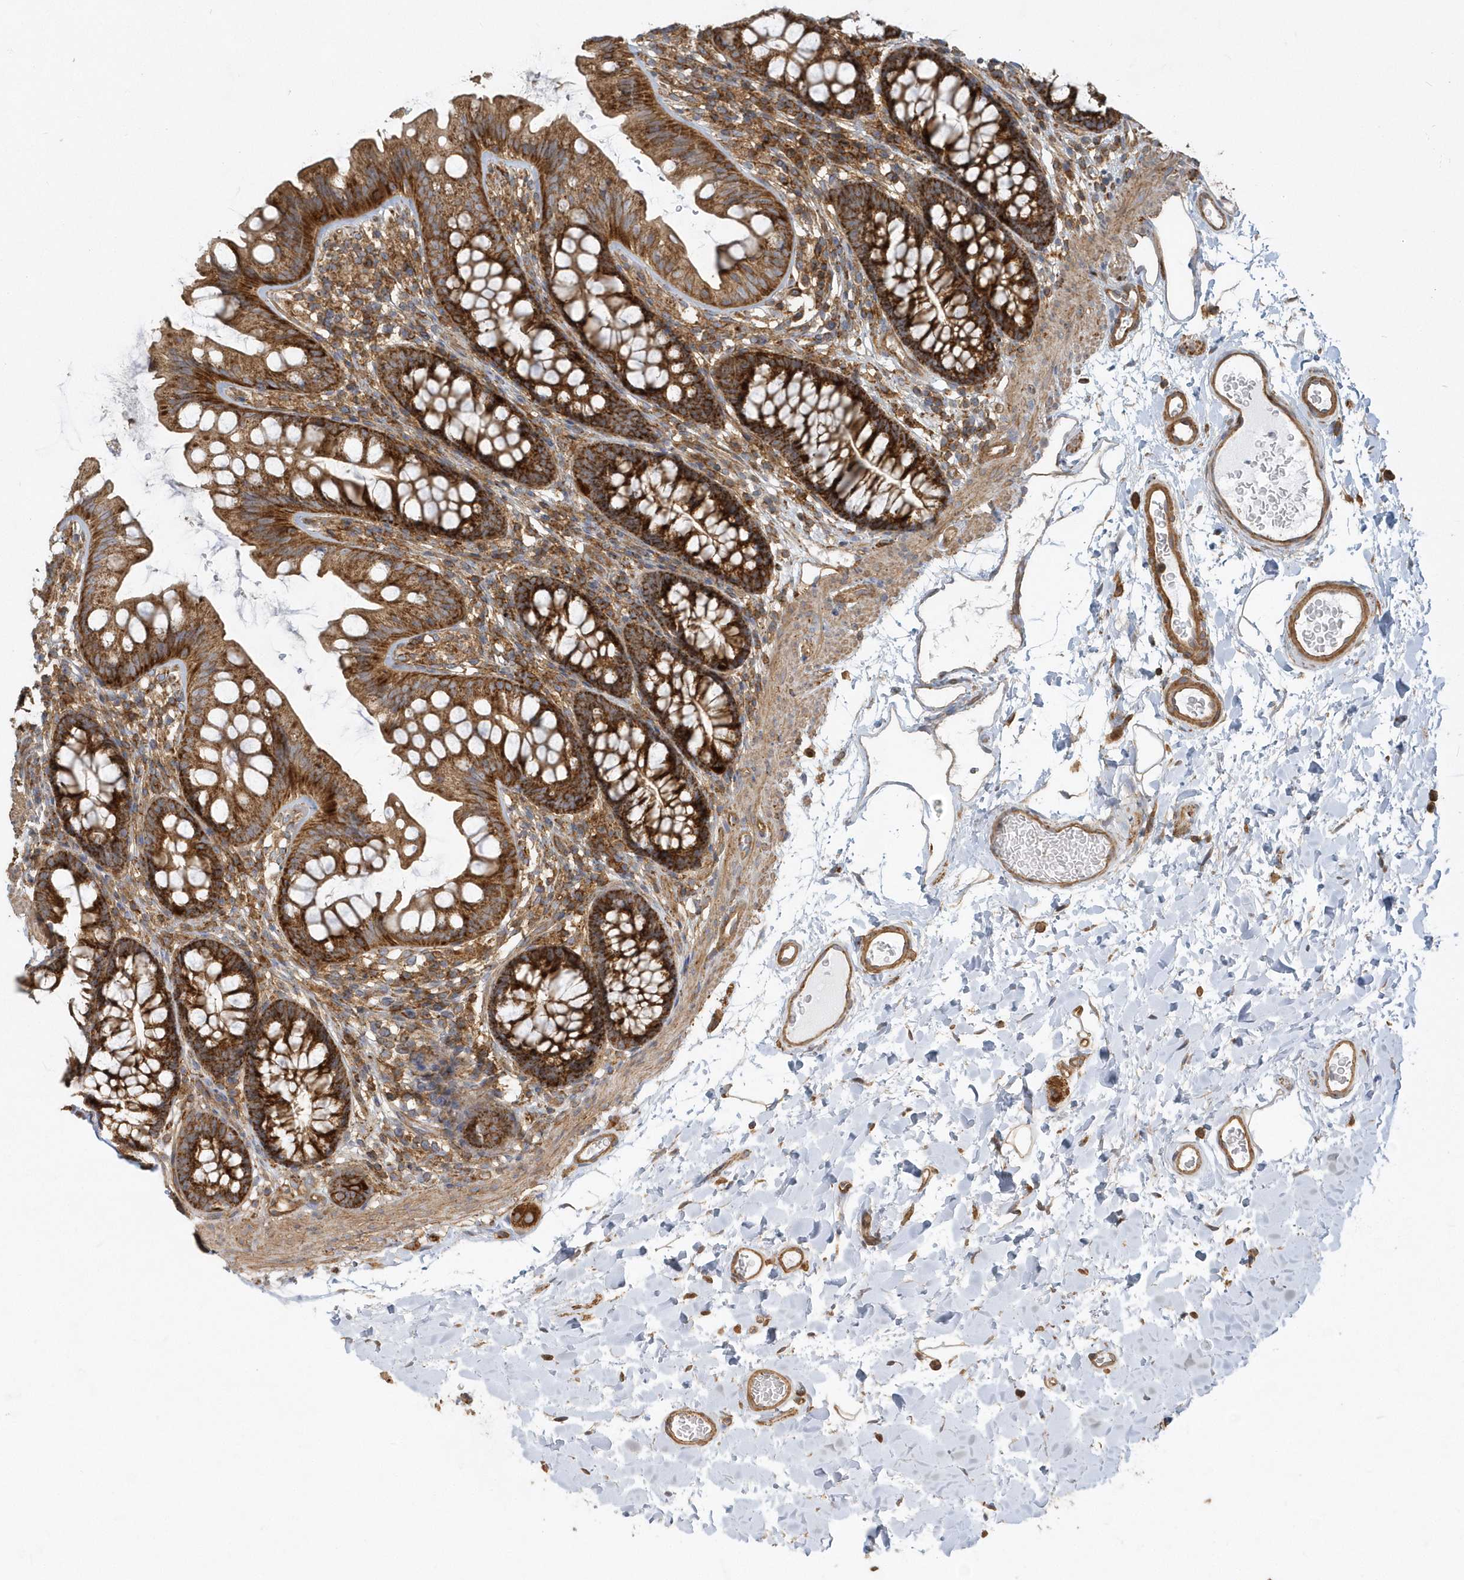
{"staining": {"intensity": "moderate", "quantity": ">75%", "location": "cytoplasmic/membranous"}, "tissue": "colon", "cell_type": "Endothelial cells", "image_type": "normal", "snomed": [{"axis": "morphology", "description": "Normal tissue, NOS"}, {"axis": "topography", "description": "Colon"}], "caption": "Immunohistochemical staining of normal colon reveals >75% levels of moderate cytoplasmic/membranous protein positivity in approximately >75% of endothelial cells. Immunohistochemistry (ihc) stains the protein in brown and the nuclei are stained blue.", "gene": "TRAIP", "patient": {"sex": "female", "age": 62}}